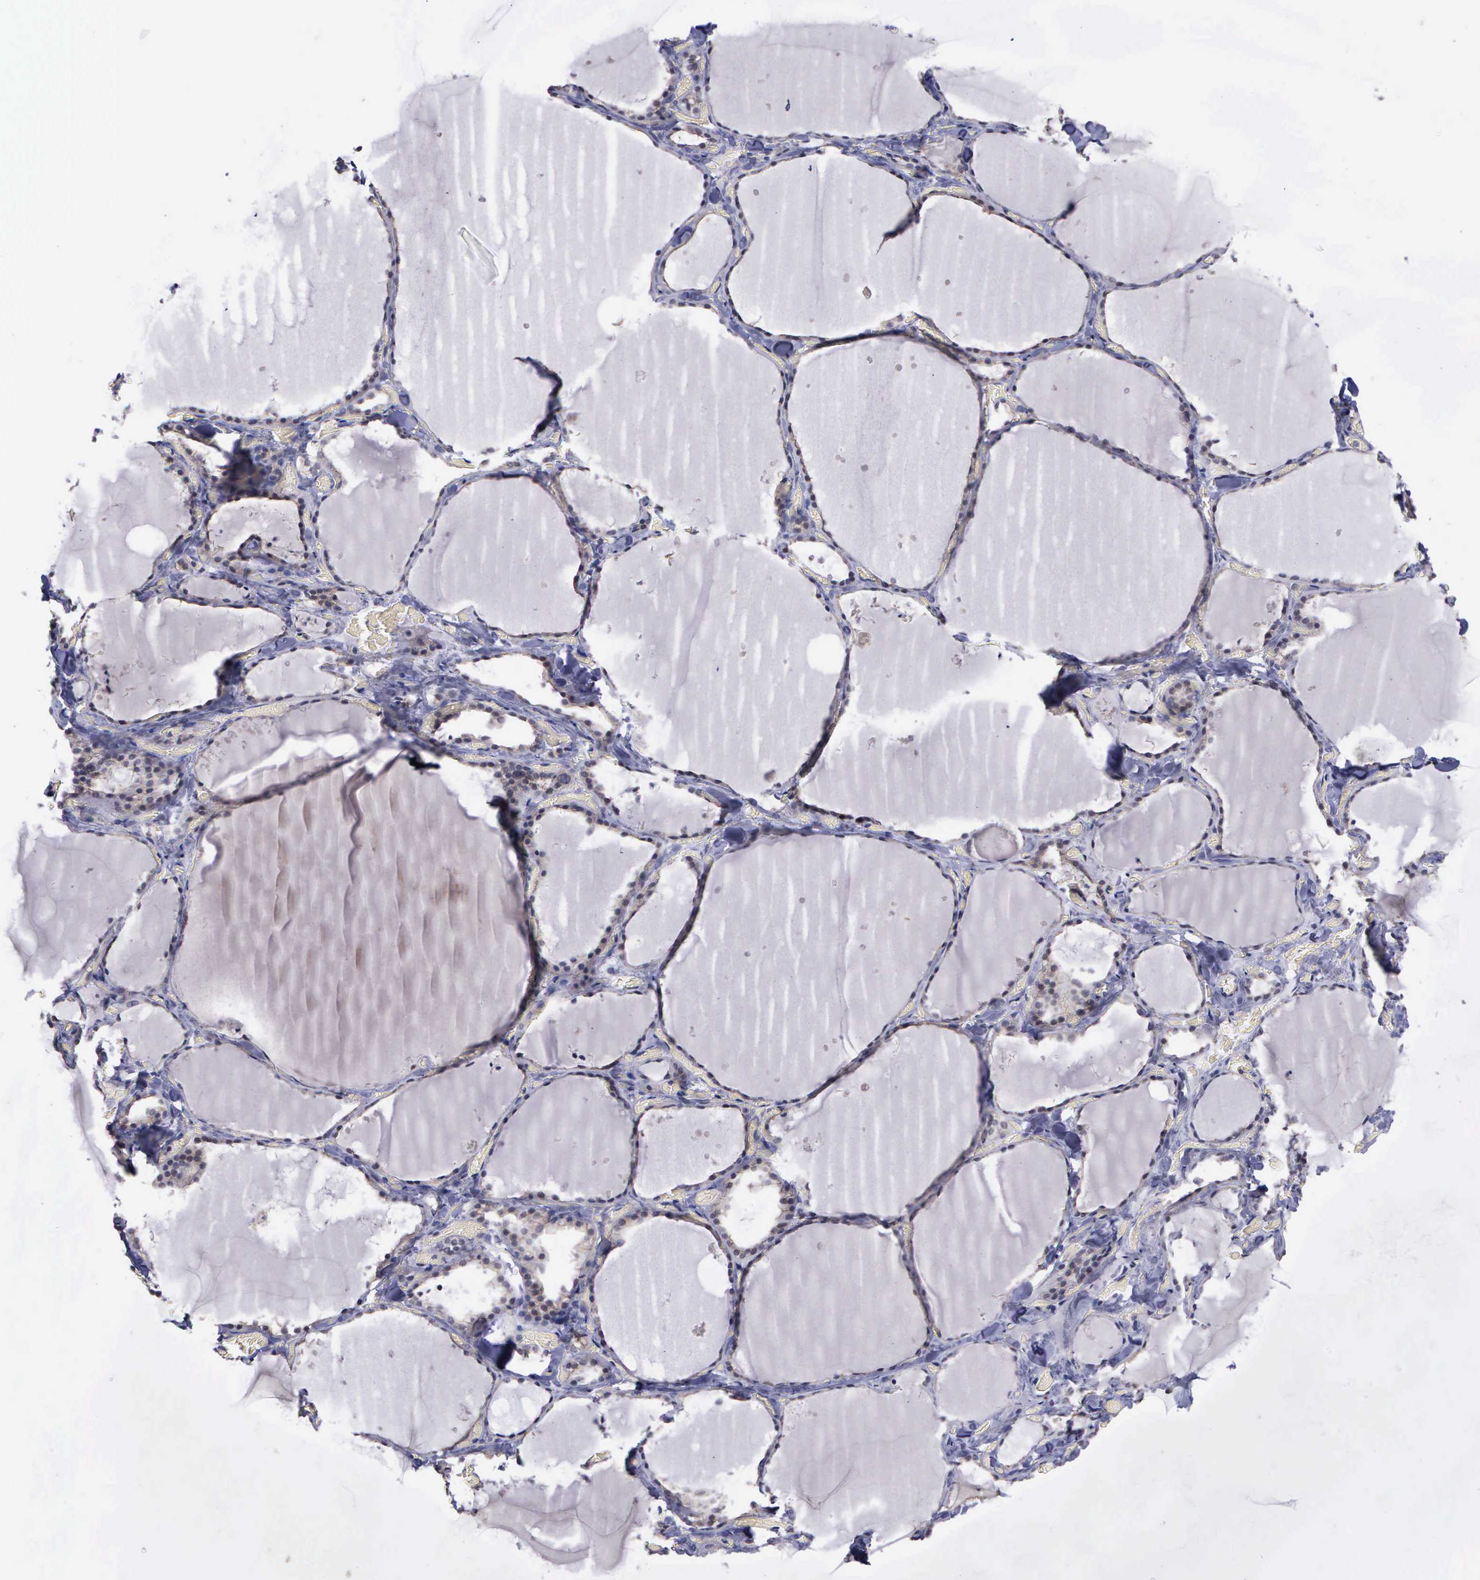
{"staining": {"intensity": "weak", "quantity": "25%-75%", "location": "nuclear"}, "tissue": "thyroid gland", "cell_type": "Glandular cells", "image_type": "normal", "snomed": [{"axis": "morphology", "description": "Normal tissue, NOS"}, {"axis": "topography", "description": "Thyroid gland"}], "caption": "IHC histopathology image of normal thyroid gland: thyroid gland stained using IHC exhibits low levels of weak protein expression localized specifically in the nuclear of glandular cells, appearing as a nuclear brown color.", "gene": "MAP3K9", "patient": {"sex": "male", "age": 34}}